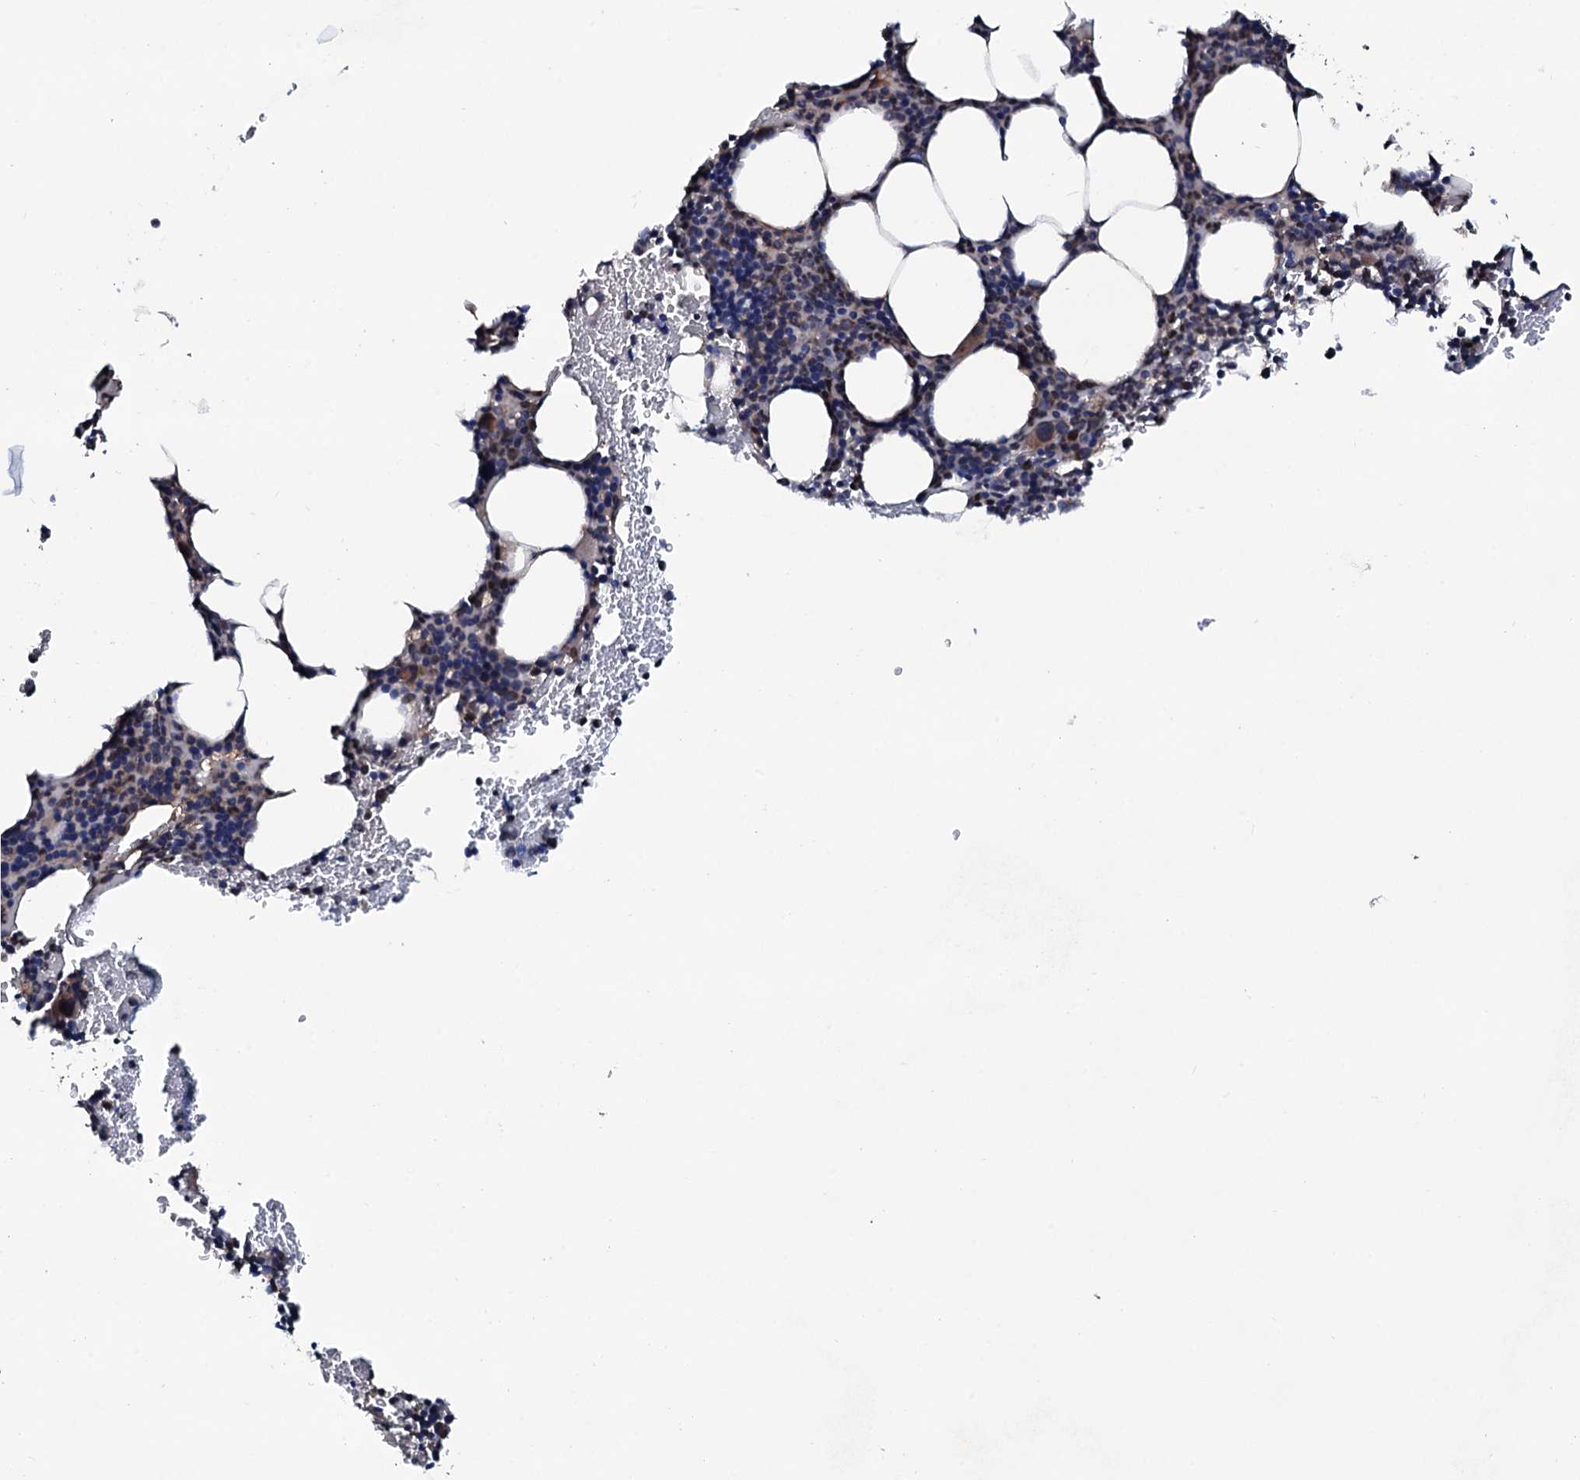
{"staining": {"intensity": "moderate", "quantity": "<25%", "location": "cytoplasmic/membranous"}, "tissue": "bone marrow", "cell_type": "Hematopoietic cells", "image_type": "normal", "snomed": [{"axis": "morphology", "description": "Normal tissue, NOS"}, {"axis": "topography", "description": "Bone marrow"}], "caption": "IHC of benign bone marrow shows low levels of moderate cytoplasmic/membranous staining in approximately <25% of hematopoietic cells. The staining was performed using DAB (3,3'-diaminobenzidine) to visualize the protein expression in brown, while the nuclei were stained in blue with hematoxylin (Magnification: 20x).", "gene": "PPP1R3D", "patient": {"sex": "female", "age": 77}}